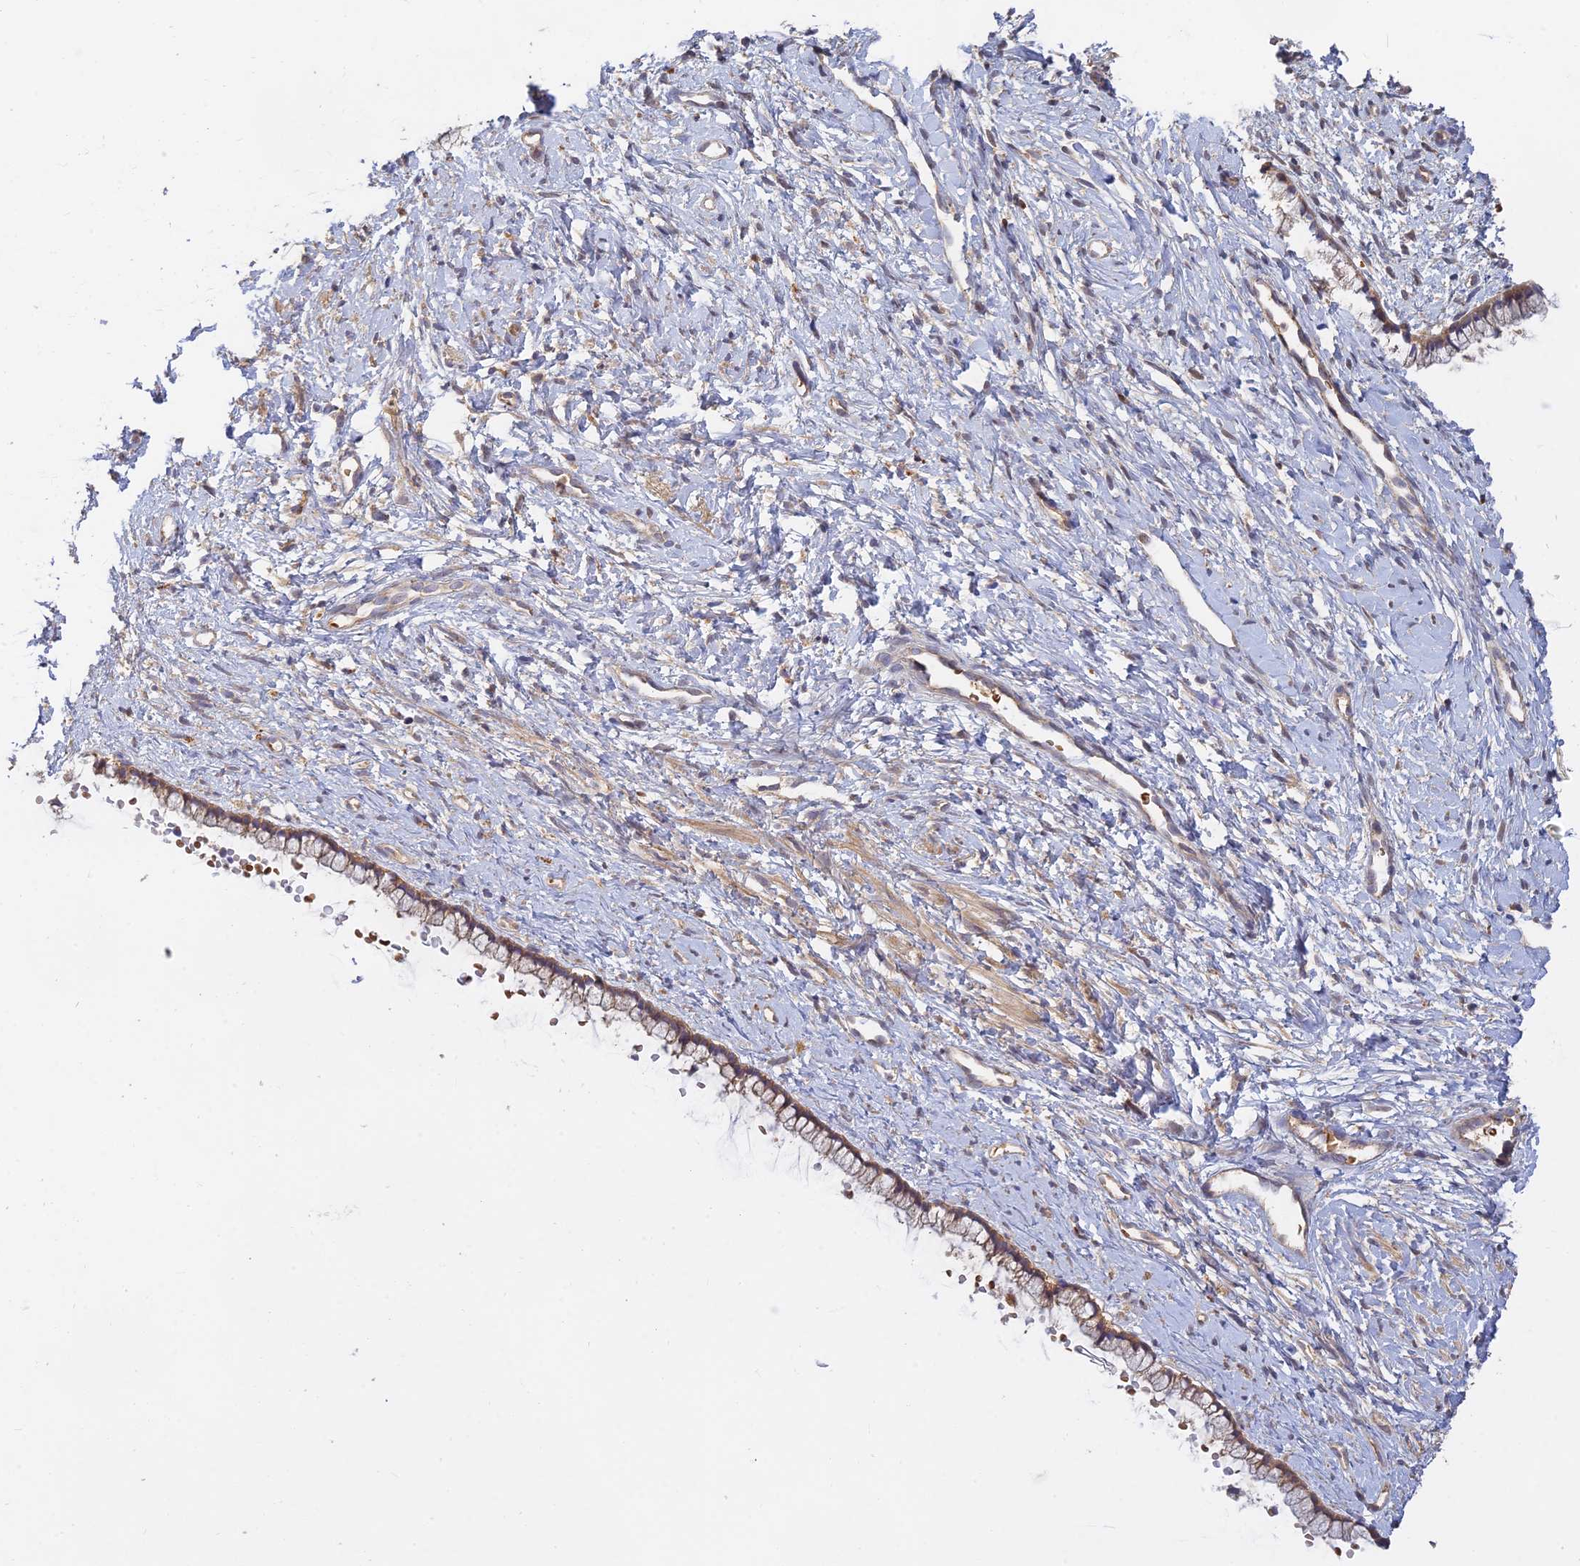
{"staining": {"intensity": "moderate", "quantity": ">75%", "location": "cytoplasmic/membranous"}, "tissue": "cervix", "cell_type": "Glandular cells", "image_type": "normal", "snomed": [{"axis": "morphology", "description": "Normal tissue, NOS"}, {"axis": "topography", "description": "Cervix"}], "caption": "IHC image of unremarkable cervix: human cervix stained using IHC shows medium levels of moderate protein expression localized specifically in the cytoplasmic/membranous of glandular cells, appearing as a cytoplasmic/membranous brown color.", "gene": "FAM151B", "patient": {"sex": "female", "age": 57}}